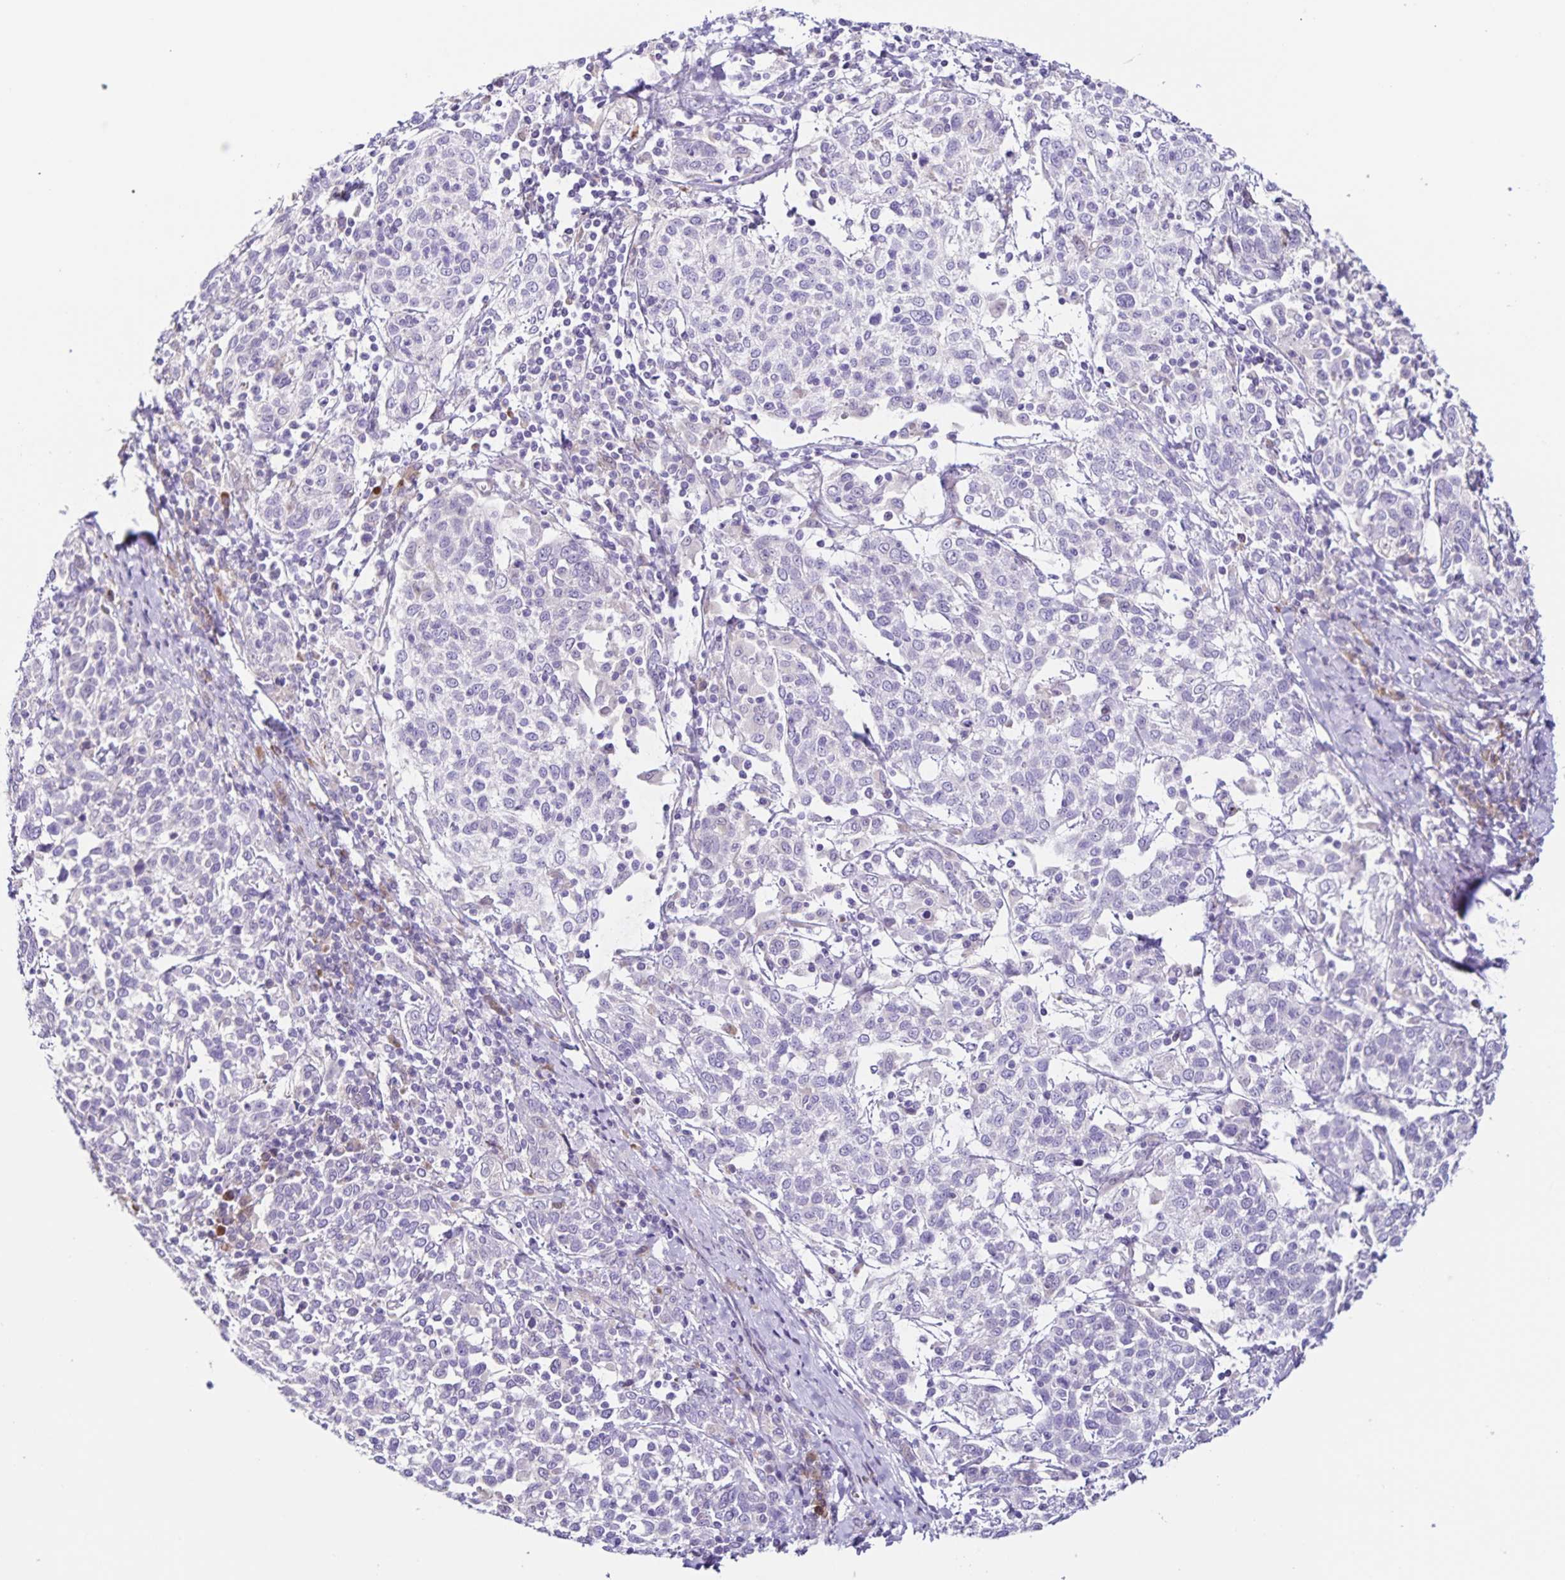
{"staining": {"intensity": "negative", "quantity": "none", "location": "none"}, "tissue": "cervical cancer", "cell_type": "Tumor cells", "image_type": "cancer", "snomed": [{"axis": "morphology", "description": "Squamous cell carcinoma, NOS"}, {"axis": "topography", "description": "Cervix"}], "caption": "Cervical cancer stained for a protein using immunohistochemistry (IHC) reveals no expression tumor cells.", "gene": "RNFT2", "patient": {"sex": "female", "age": 61}}